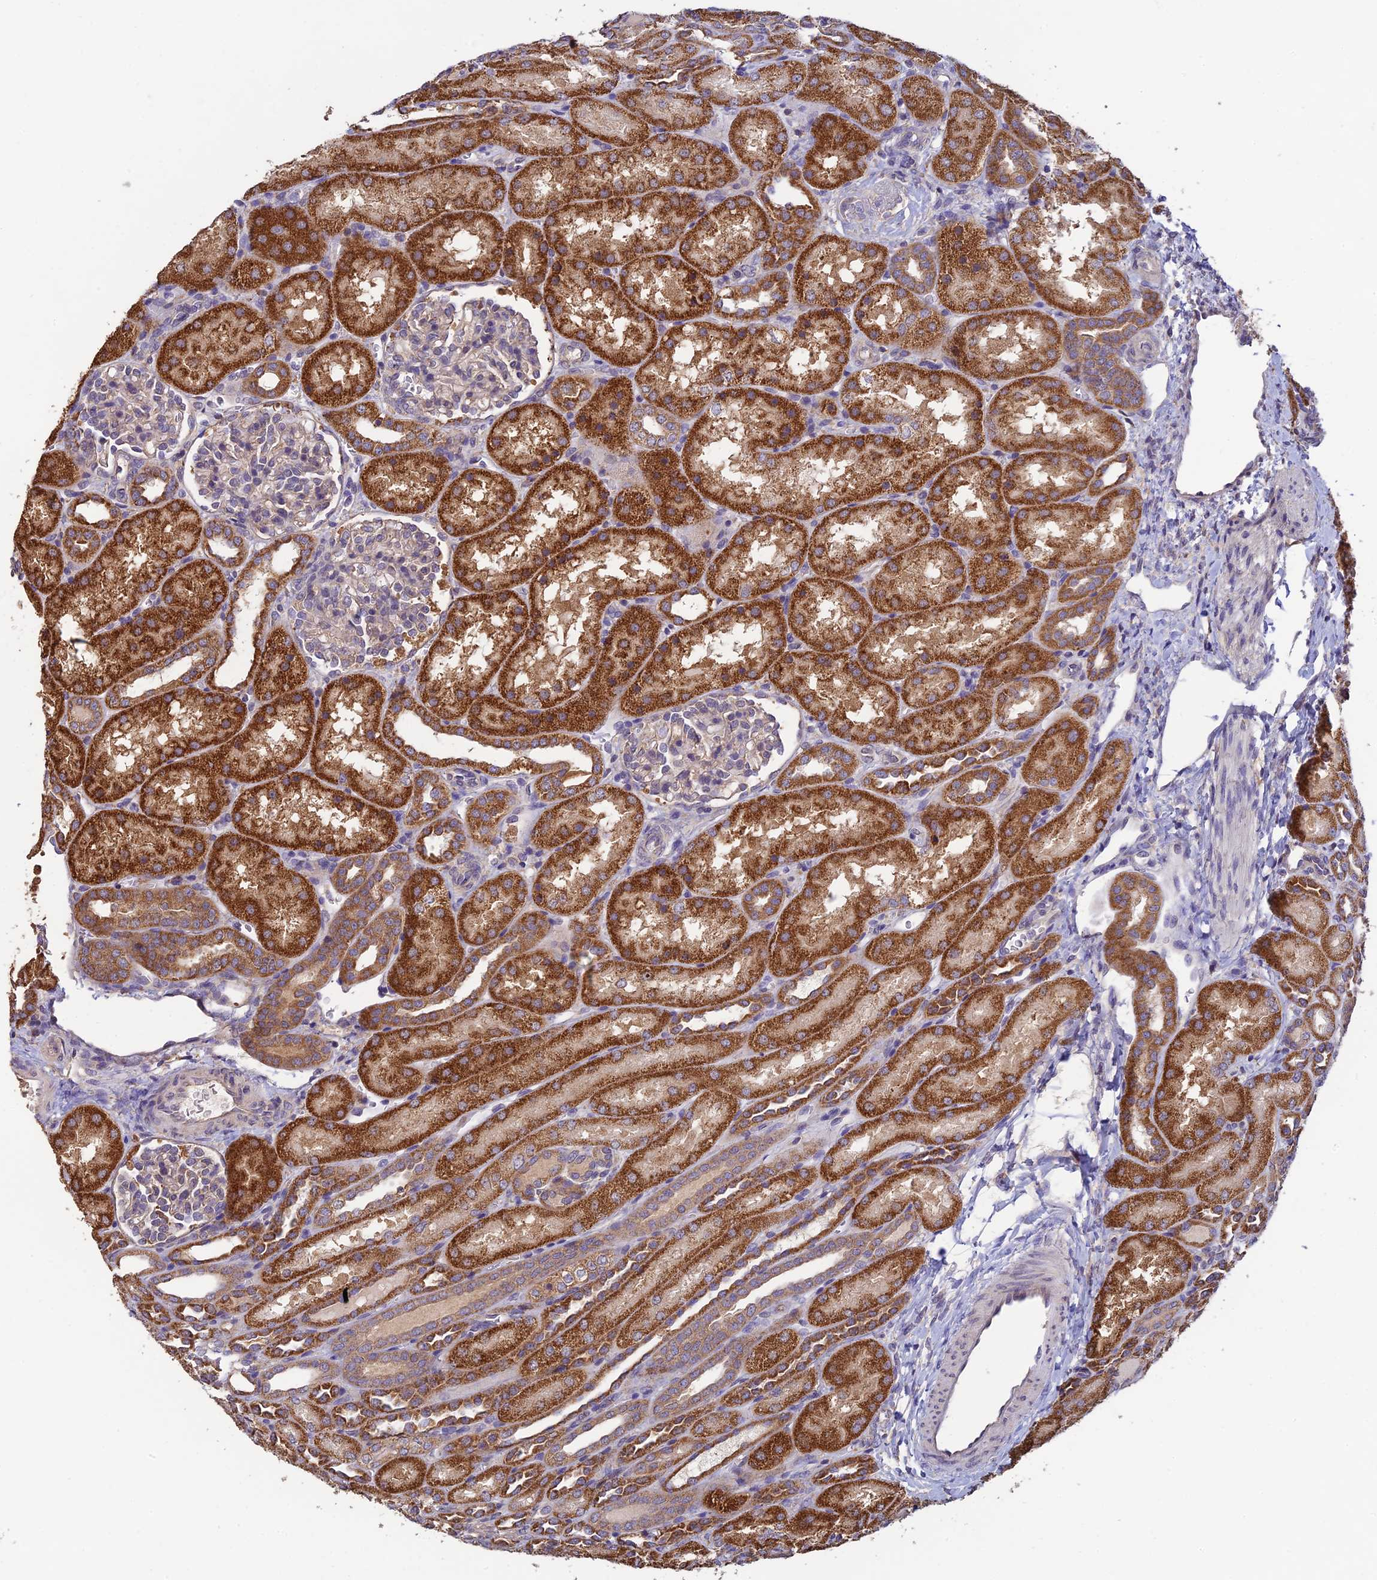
{"staining": {"intensity": "negative", "quantity": "none", "location": "none"}, "tissue": "kidney", "cell_type": "Cells in glomeruli", "image_type": "normal", "snomed": [{"axis": "morphology", "description": "Normal tissue, NOS"}, {"axis": "topography", "description": "Kidney"}], "caption": "Immunohistochemistry of benign human kidney displays no positivity in cells in glomeruli. (Stains: DAB (3,3'-diaminobenzidine) IHC with hematoxylin counter stain, Microscopy: brightfield microscopy at high magnification).", "gene": "MRNIP", "patient": {"sex": "male", "age": 1}}